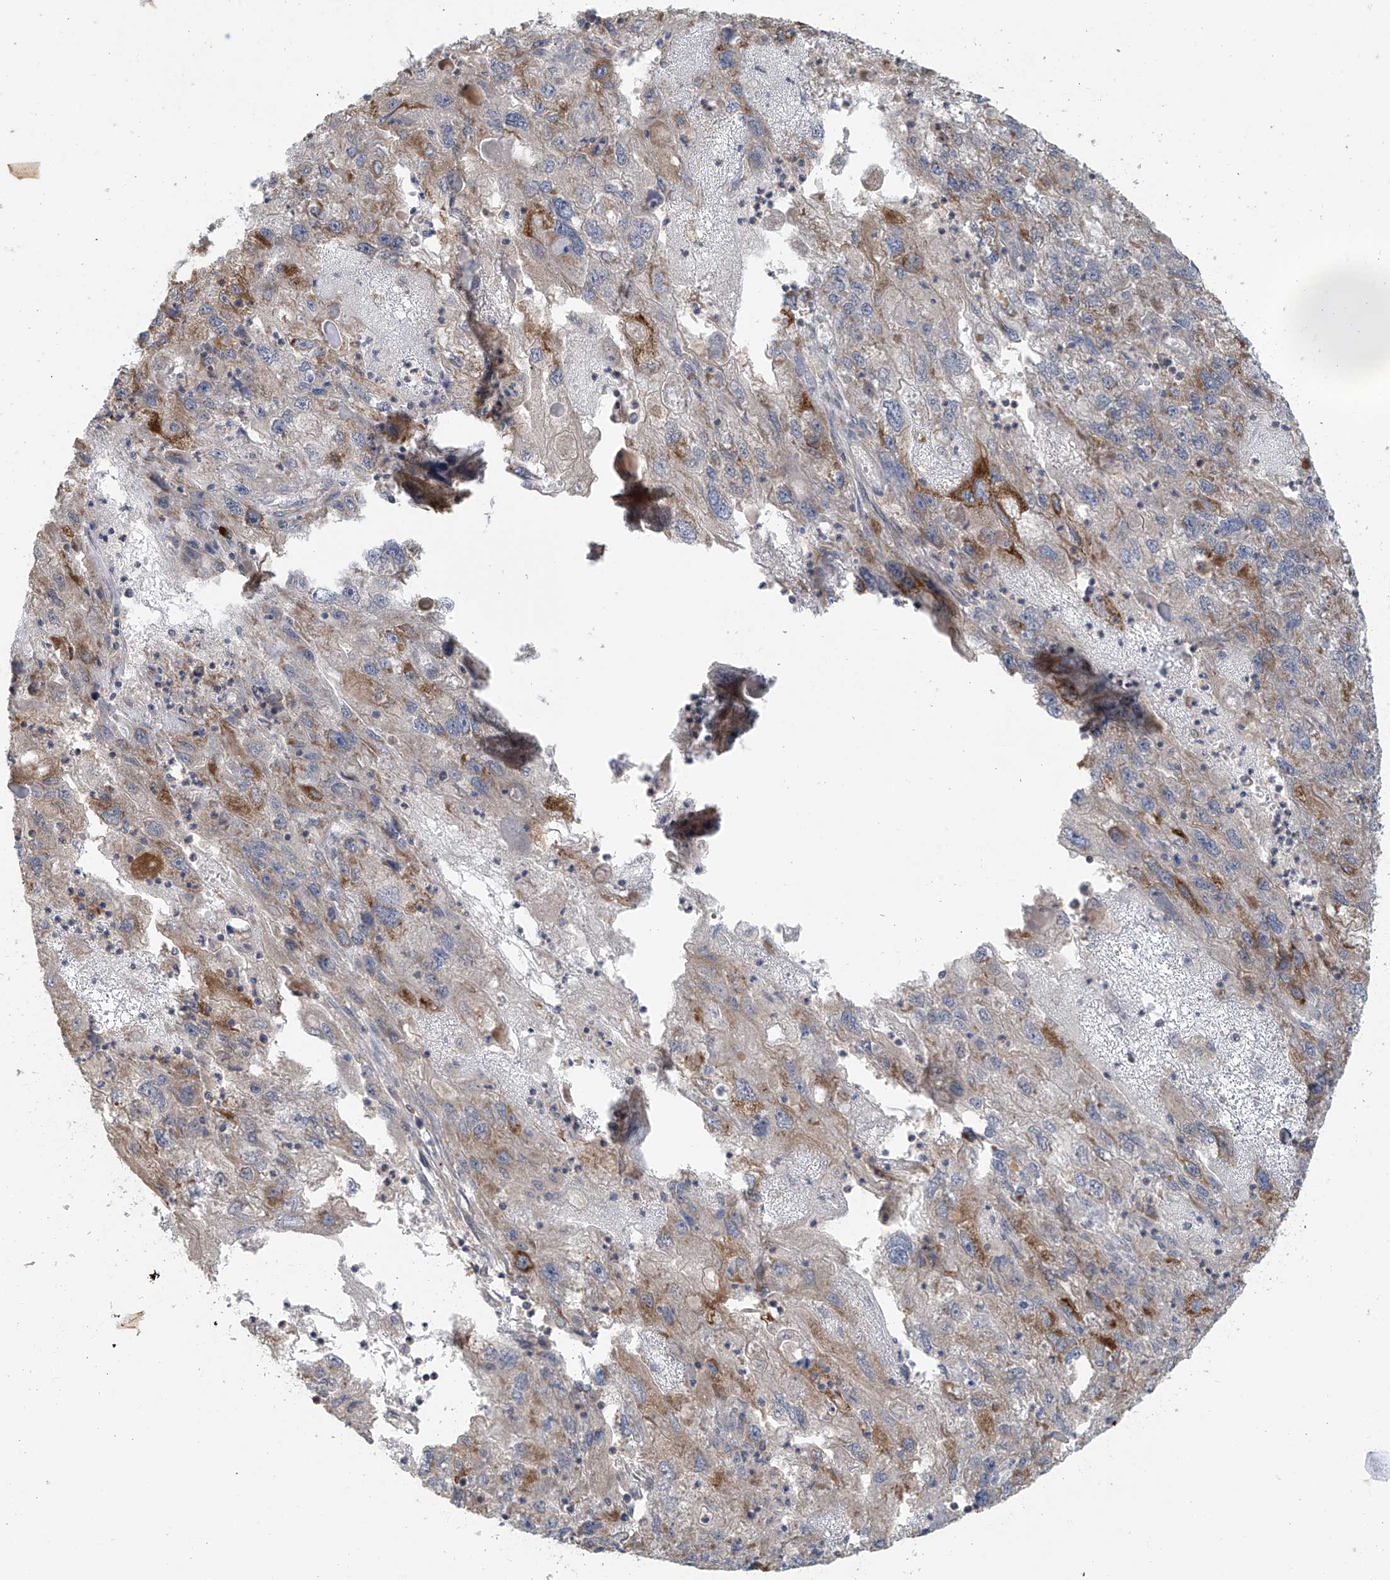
{"staining": {"intensity": "strong", "quantity": "<25%", "location": "cytoplasmic/membranous"}, "tissue": "endometrial cancer", "cell_type": "Tumor cells", "image_type": "cancer", "snomed": [{"axis": "morphology", "description": "Adenocarcinoma, NOS"}, {"axis": "topography", "description": "Endometrium"}], "caption": "This photomicrograph shows IHC staining of endometrial cancer (adenocarcinoma), with medium strong cytoplasmic/membranous expression in approximately <25% of tumor cells.", "gene": "HDDC2", "patient": {"sex": "female", "age": 49}}